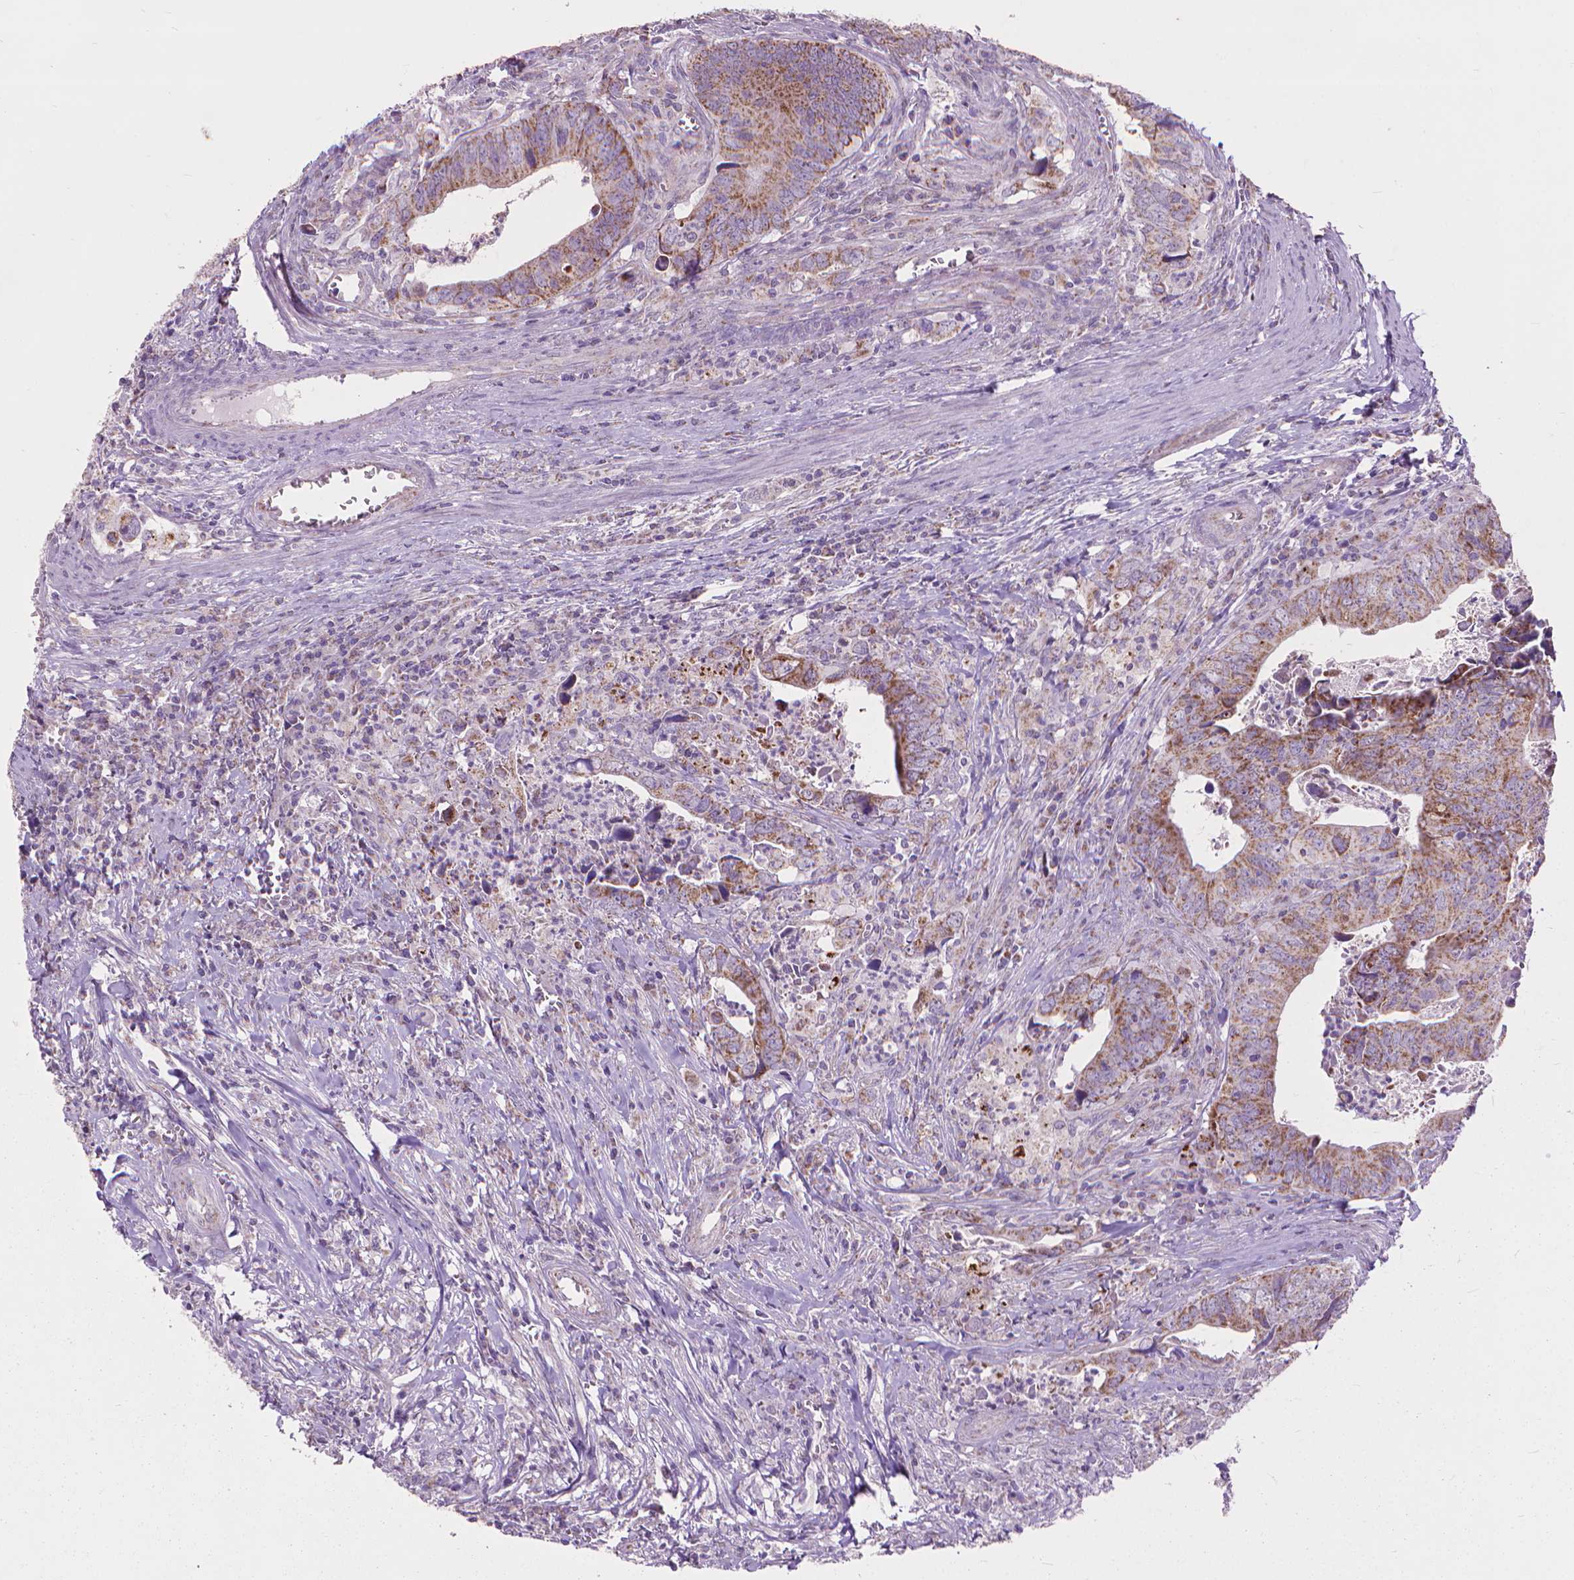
{"staining": {"intensity": "moderate", "quantity": ">75%", "location": "cytoplasmic/membranous"}, "tissue": "colorectal cancer", "cell_type": "Tumor cells", "image_type": "cancer", "snomed": [{"axis": "morphology", "description": "Adenocarcinoma, NOS"}, {"axis": "topography", "description": "Colon"}], "caption": "Protein expression analysis of colorectal cancer reveals moderate cytoplasmic/membranous staining in about >75% of tumor cells.", "gene": "VDAC1", "patient": {"sex": "female", "age": 82}}